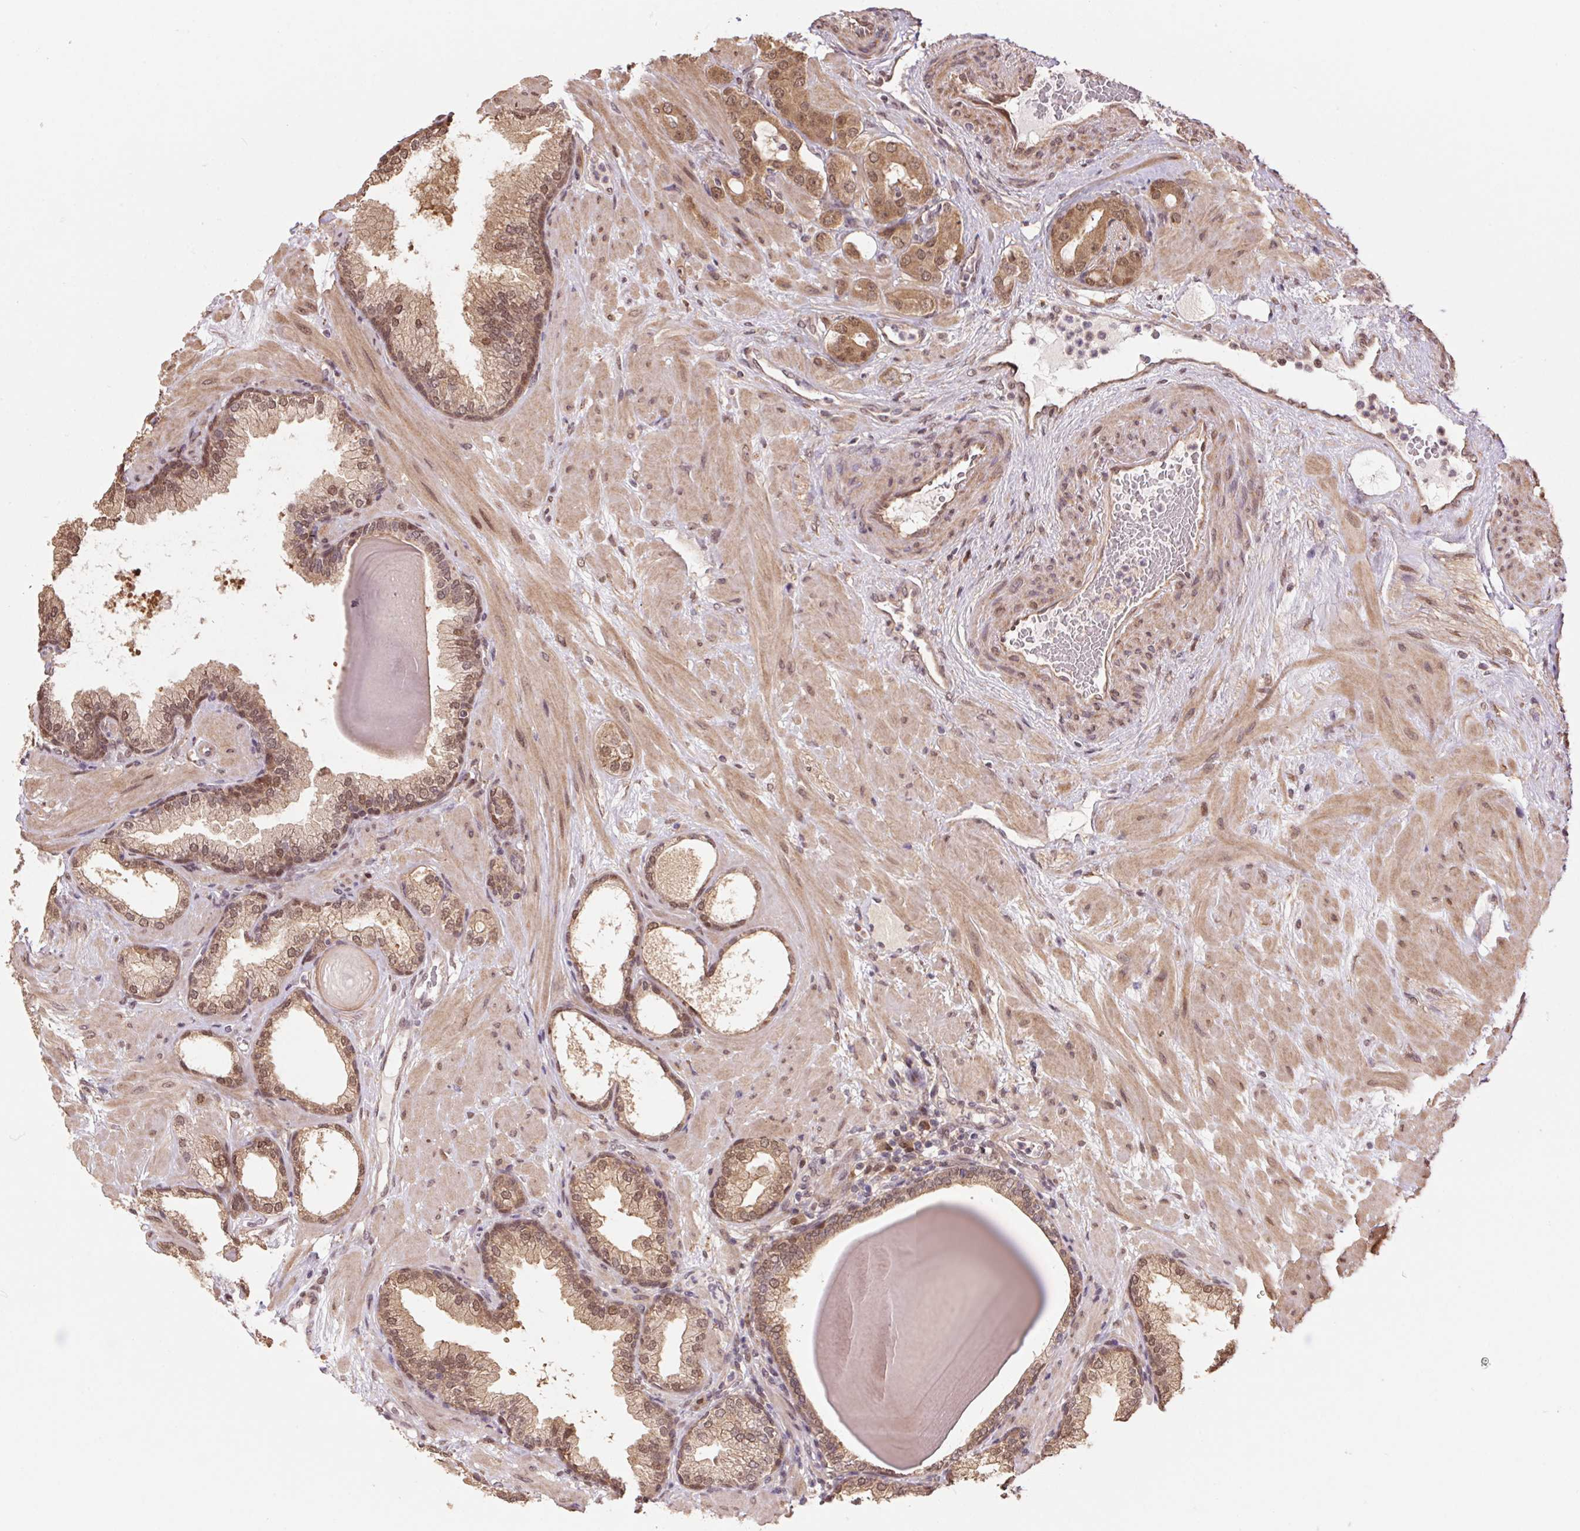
{"staining": {"intensity": "moderate", "quantity": ">75%", "location": "cytoplasmic/membranous,nuclear"}, "tissue": "prostate cancer", "cell_type": "Tumor cells", "image_type": "cancer", "snomed": [{"axis": "morphology", "description": "Adenocarcinoma, Low grade"}, {"axis": "topography", "description": "Prostate"}], "caption": "An image of human prostate low-grade adenocarcinoma stained for a protein displays moderate cytoplasmic/membranous and nuclear brown staining in tumor cells.", "gene": "CUTA", "patient": {"sex": "male", "age": 57}}